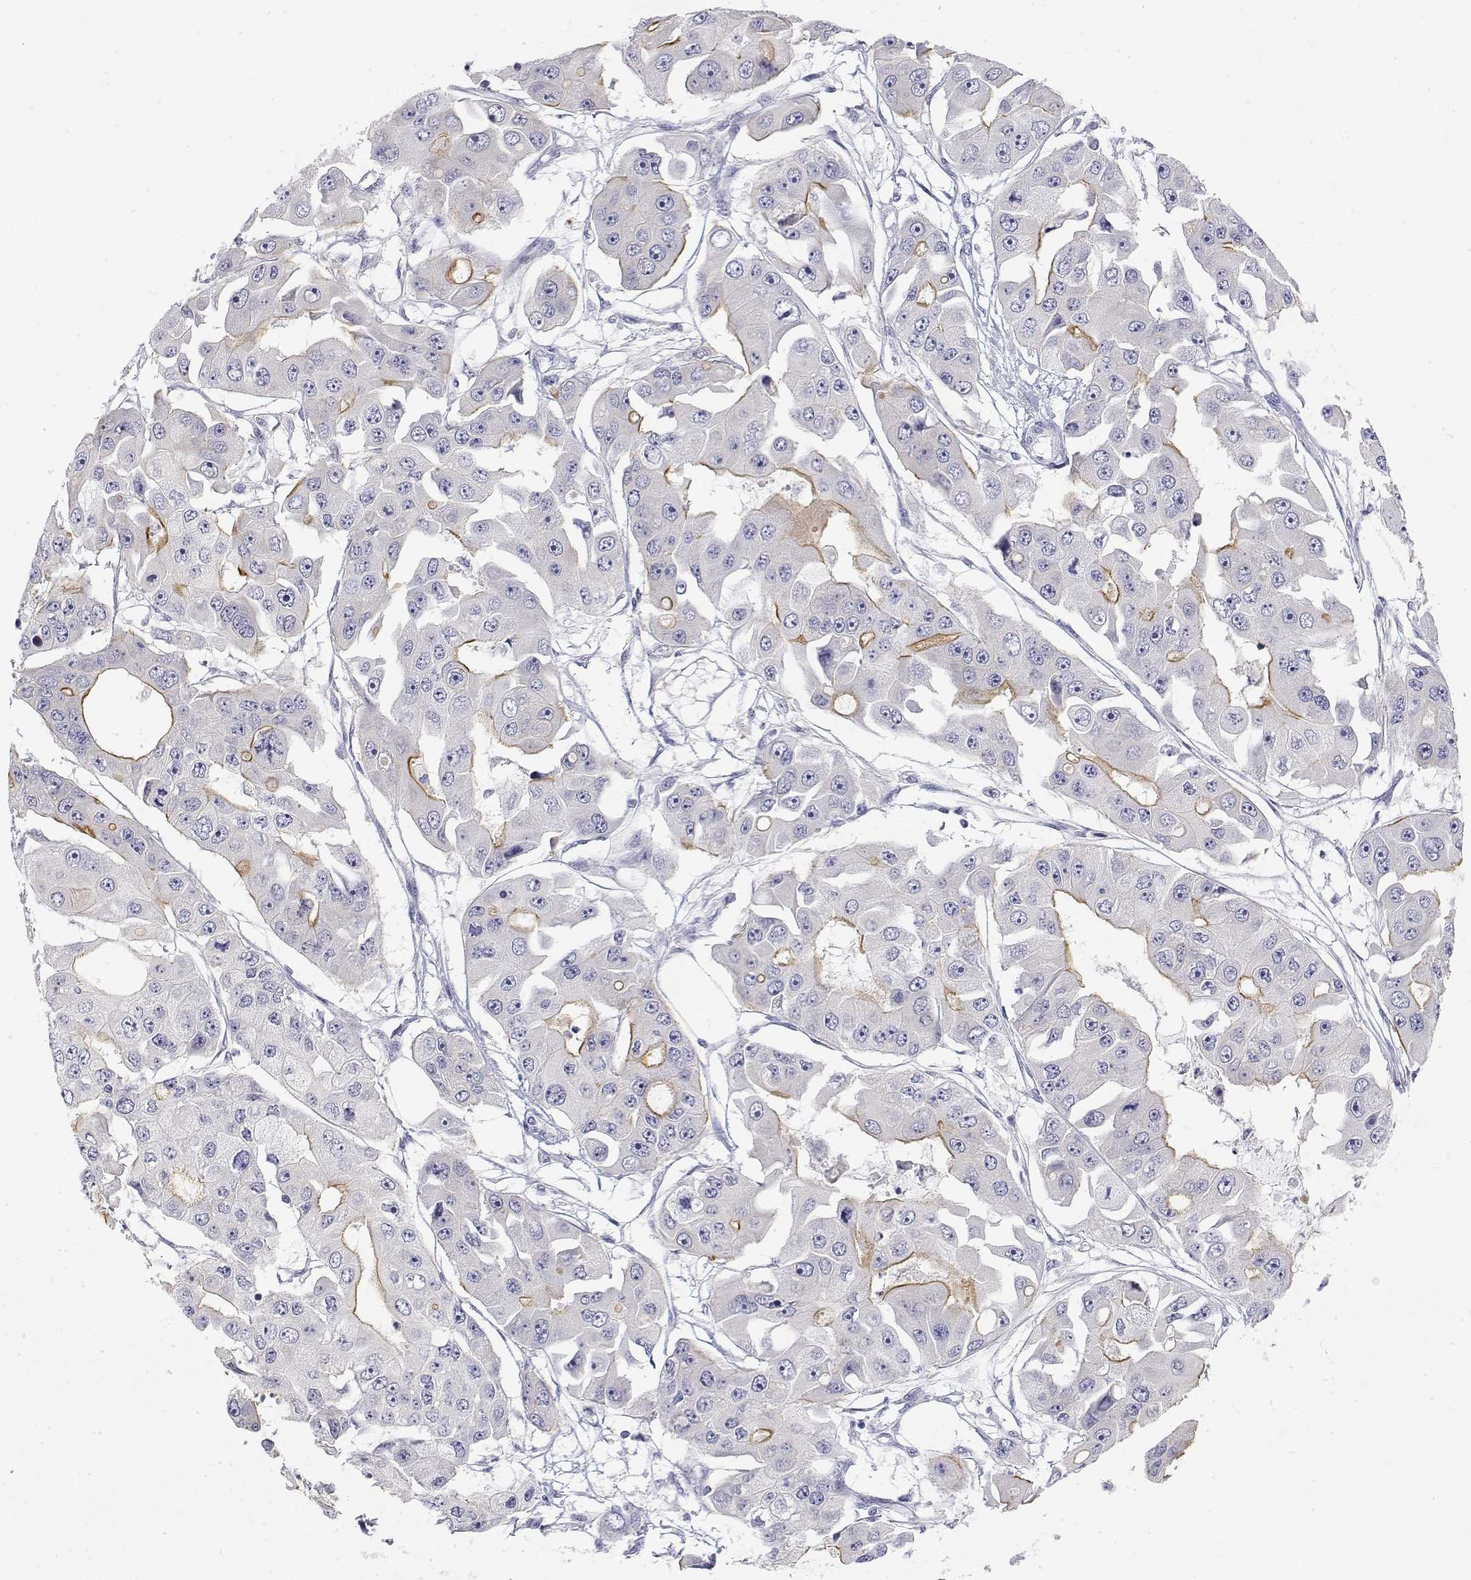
{"staining": {"intensity": "weak", "quantity": "<25%", "location": "cytoplasmic/membranous"}, "tissue": "ovarian cancer", "cell_type": "Tumor cells", "image_type": "cancer", "snomed": [{"axis": "morphology", "description": "Cystadenocarcinoma, serous, NOS"}, {"axis": "topography", "description": "Ovary"}], "caption": "Tumor cells show no significant expression in serous cystadenocarcinoma (ovarian). Nuclei are stained in blue.", "gene": "MISP", "patient": {"sex": "female", "age": 56}}